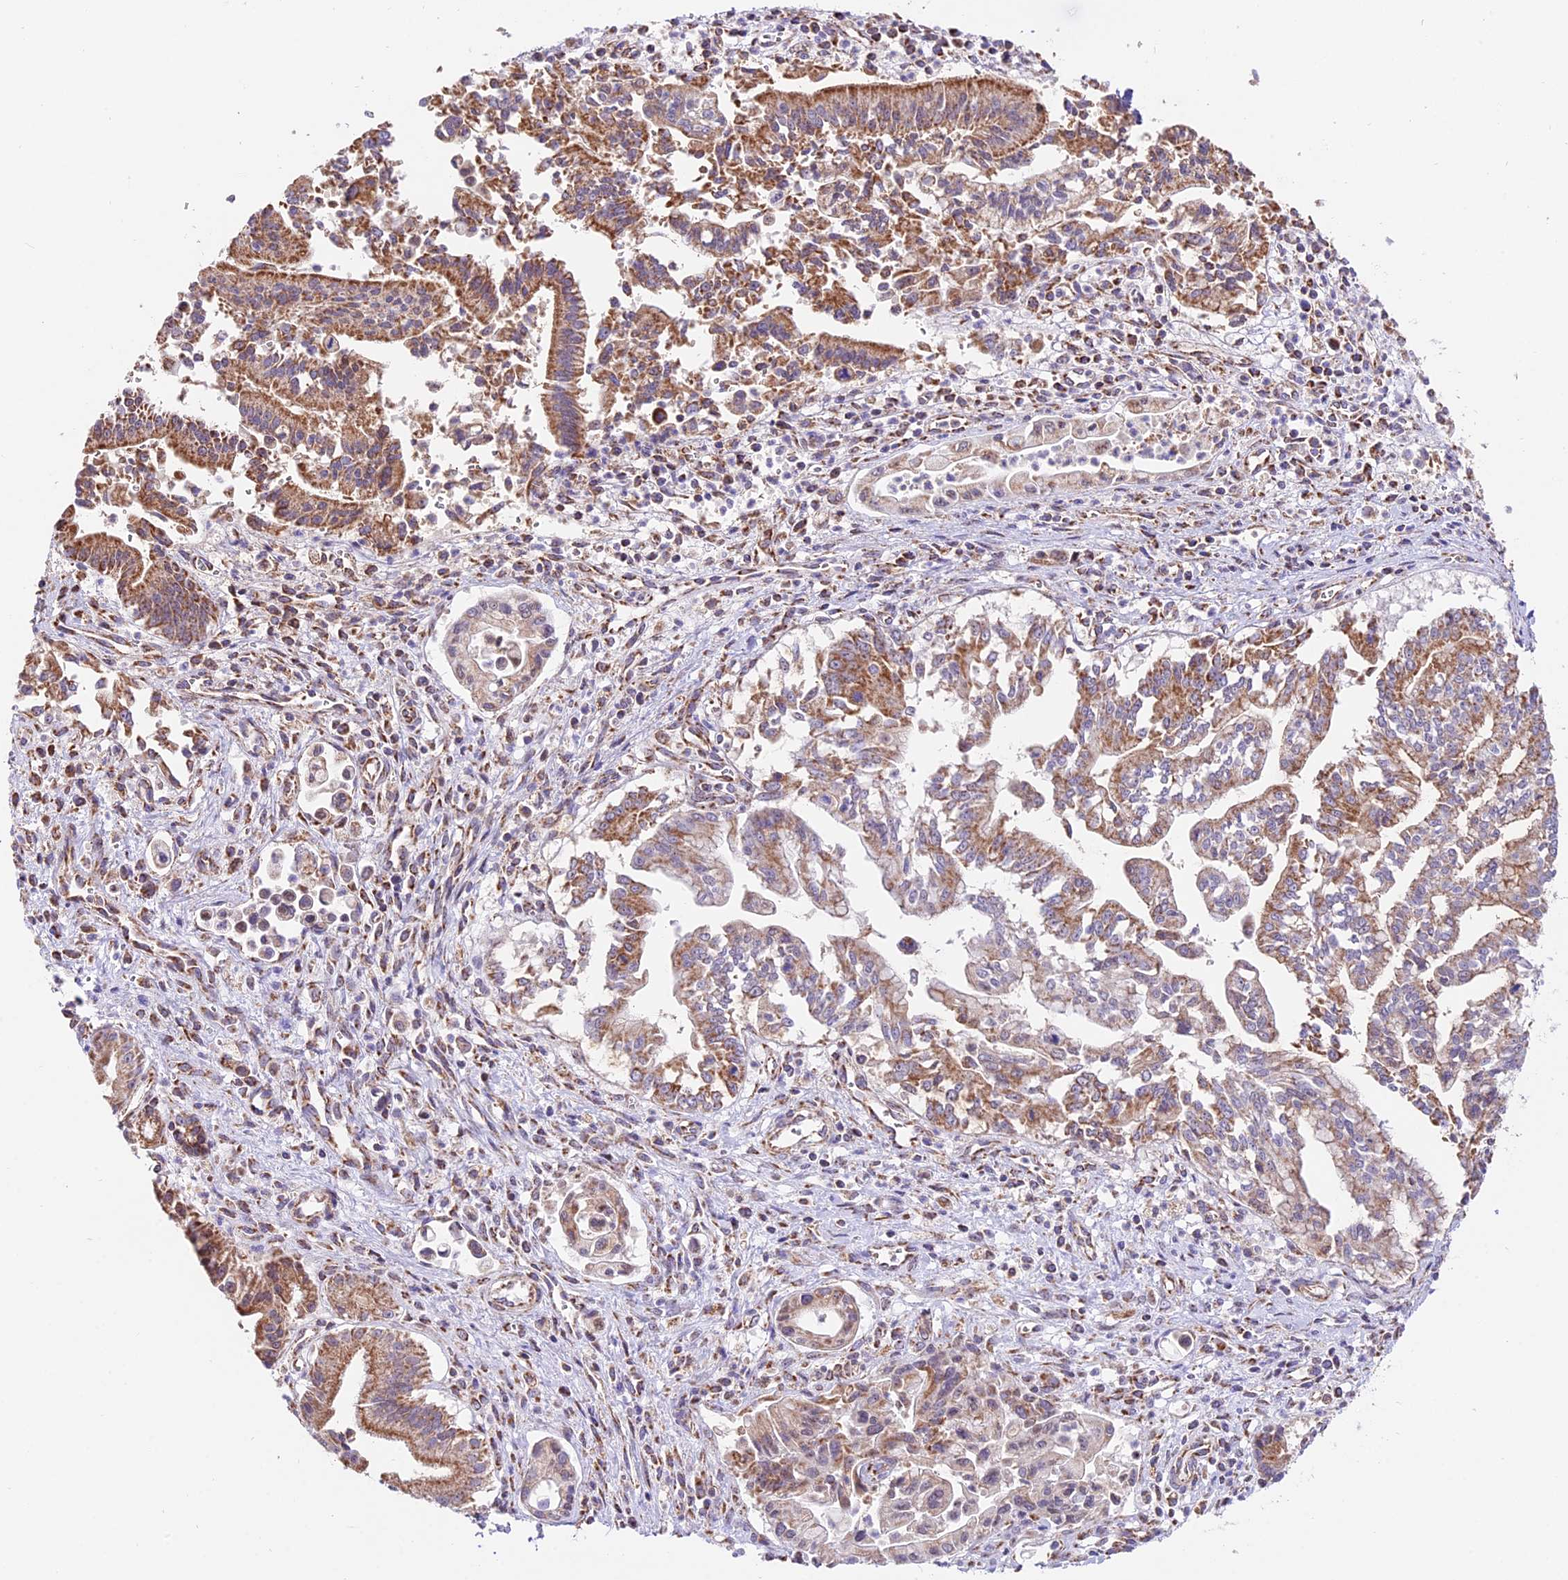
{"staining": {"intensity": "moderate", "quantity": ">75%", "location": "cytoplasmic/membranous"}, "tissue": "pancreatic cancer", "cell_type": "Tumor cells", "image_type": "cancer", "snomed": [{"axis": "morphology", "description": "Adenocarcinoma, NOS"}, {"axis": "topography", "description": "Pancreas"}], "caption": "High-magnification brightfield microscopy of pancreatic cancer (adenocarcinoma) stained with DAB (brown) and counterstained with hematoxylin (blue). tumor cells exhibit moderate cytoplasmic/membranous expression is appreciated in about>75% of cells.", "gene": "NDUFA8", "patient": {"sex": "male", "age": 78}}